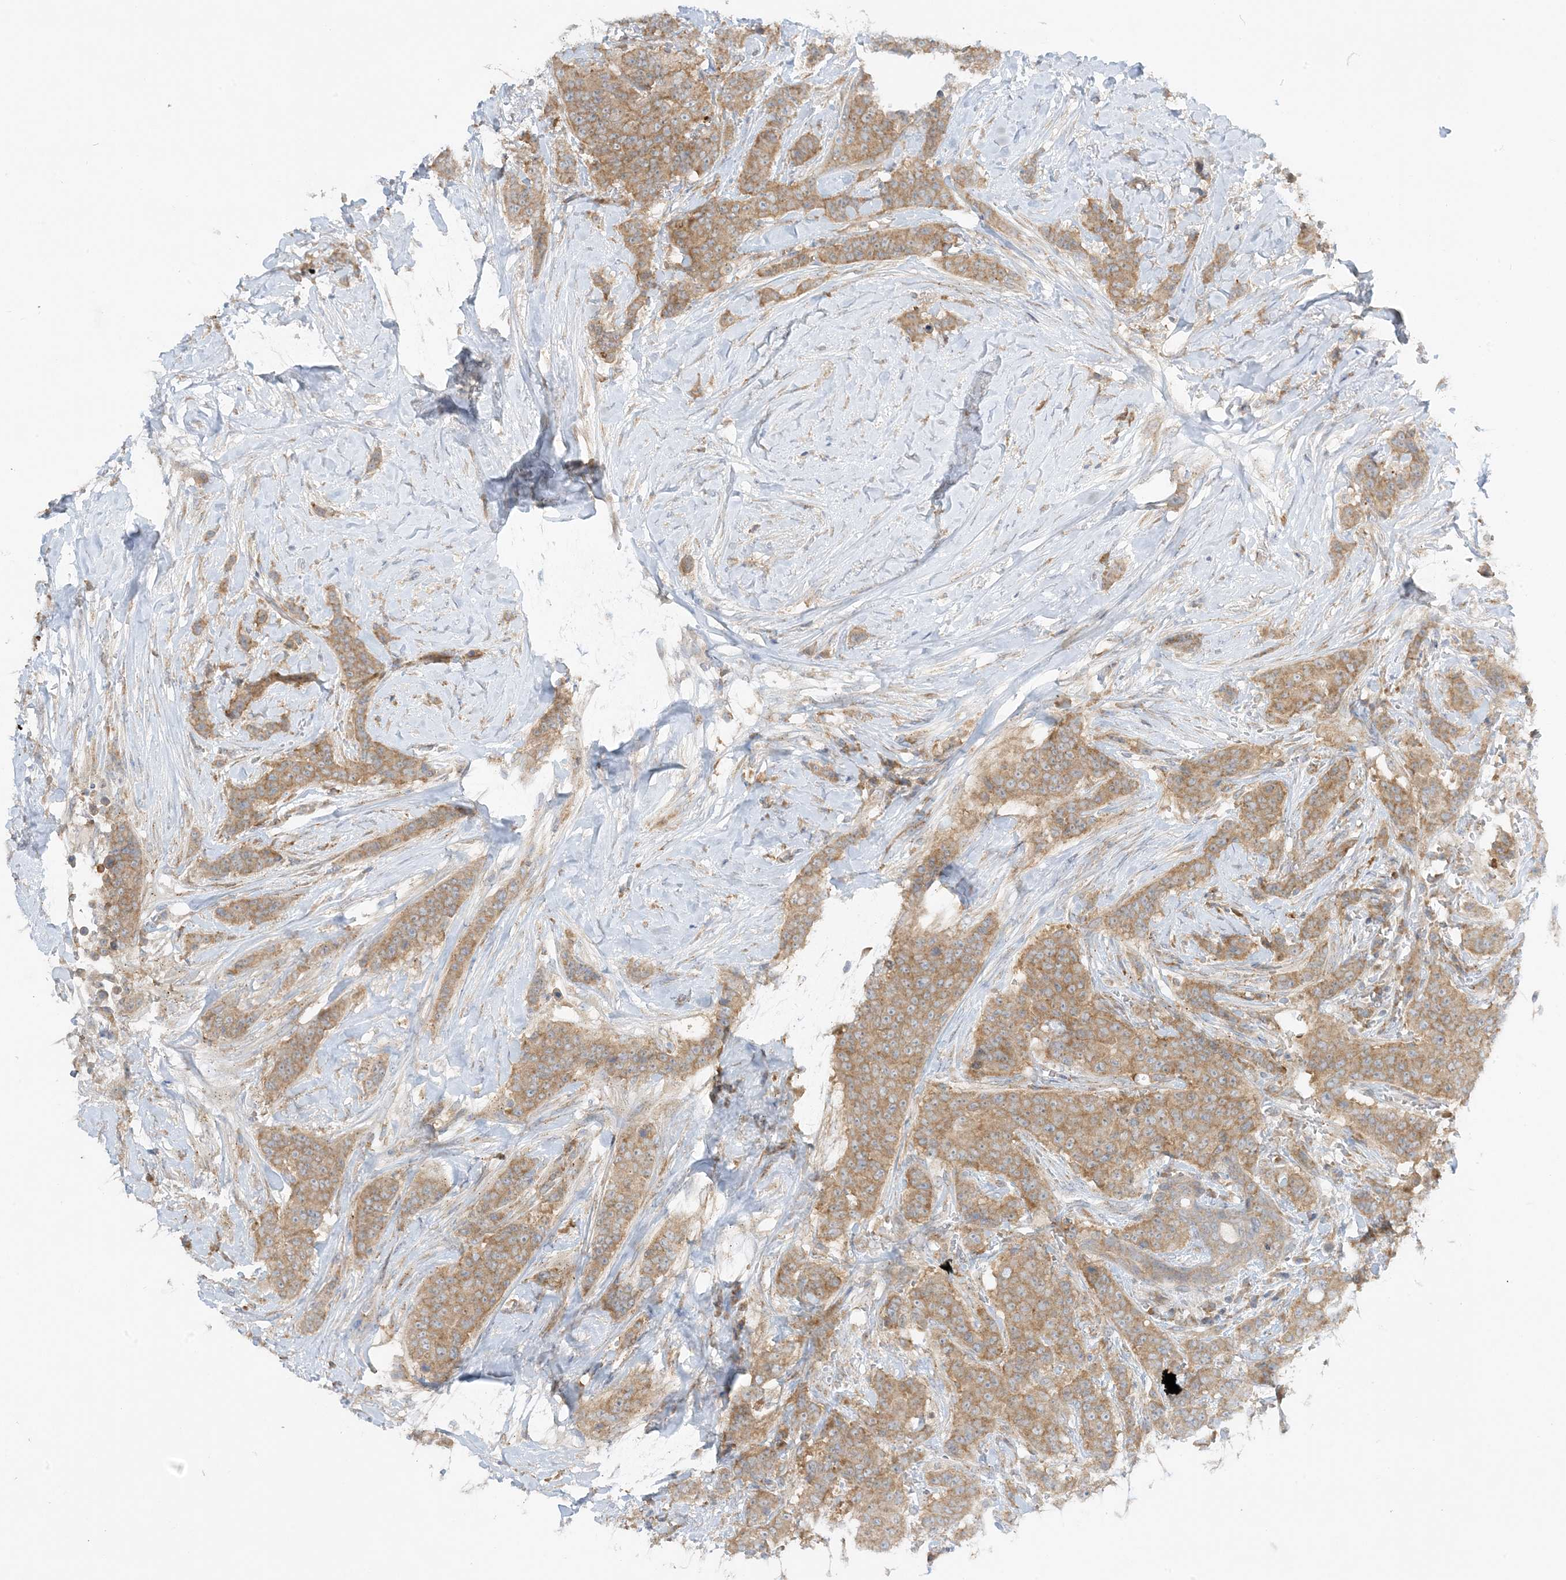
{"staining": {"intensity": "moderate", "quantity": ">75%", "location": "cytoplasmic/membranous"}, "tissue": "breast cancer", "cell_type": "Tumor cells", "image_type": "cancer", "snomed": [{"axis": "morphology", "description": "Duct carcinoma"}, {"axis": "topography", "description": "Breast"}], "caption": "The photomicrograph shows immunohistochemical staining of intraductal carcinoma (breast). There is moderate cytoplasmic/membranous positivity is identified in approximately >75% of tumor cells.", "gene": "RPP40", "patient": {"sex": "female", "age": 40}}